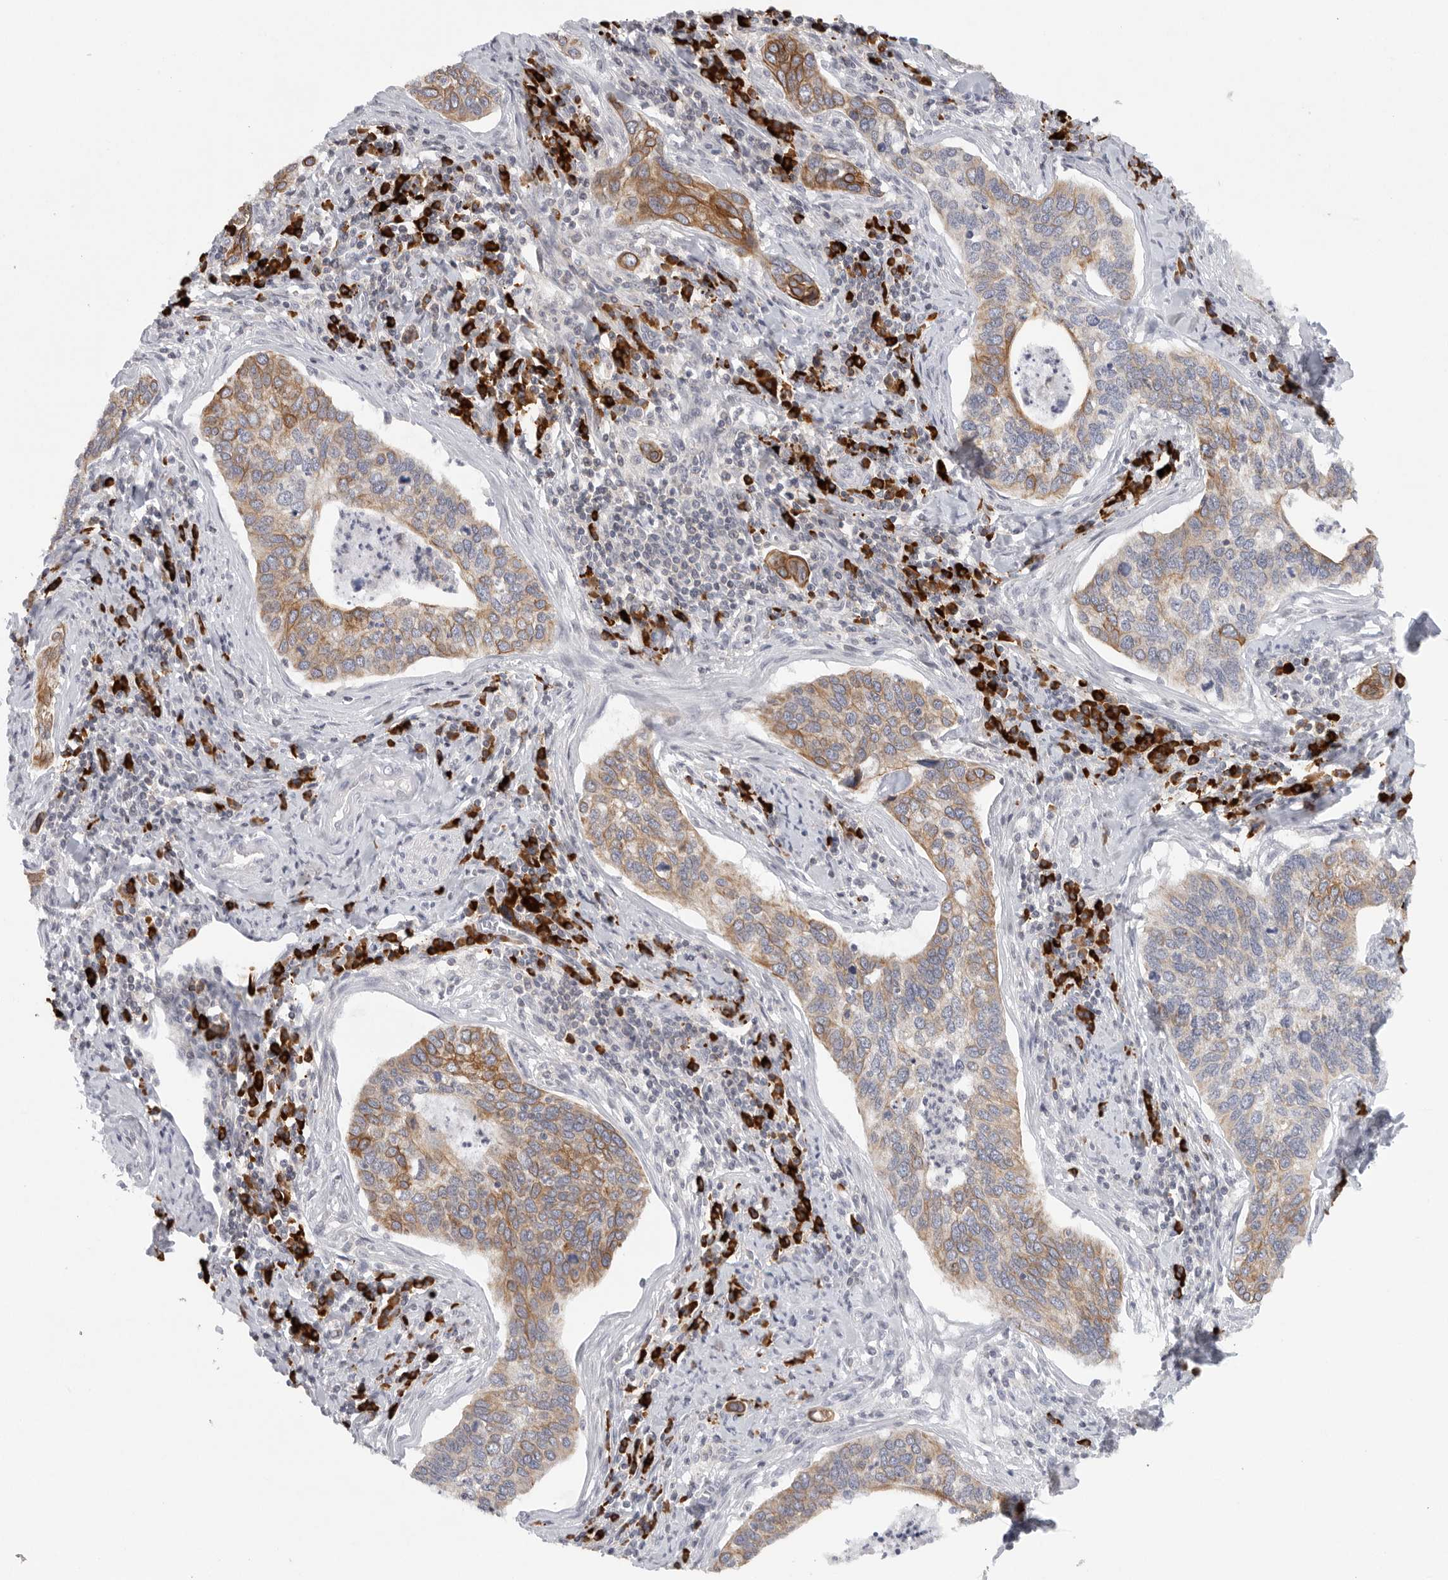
{"staining": {"intensity": "moderate", "quantity": ">75%", "location": "cytoplasmic/membranous"}, "tissue": "cervical cancer", "cell_type": "Tumor cells", "image_type": "cancer", "snomed": [{"axis": "morphology", "description": "Squamous cell carcinoma, NOS"}, {"axis": "topography", "description": "Cervix"}], "caption": "About >75% of tumor cells in squamous cell carcinoma (cervical) reveal moderate cytoplasmic/membranous protein expression as visualized by brown immunohistochemical staining.", "gene": "TMEM69", "patient": {"sex": "female", "age": 53}}